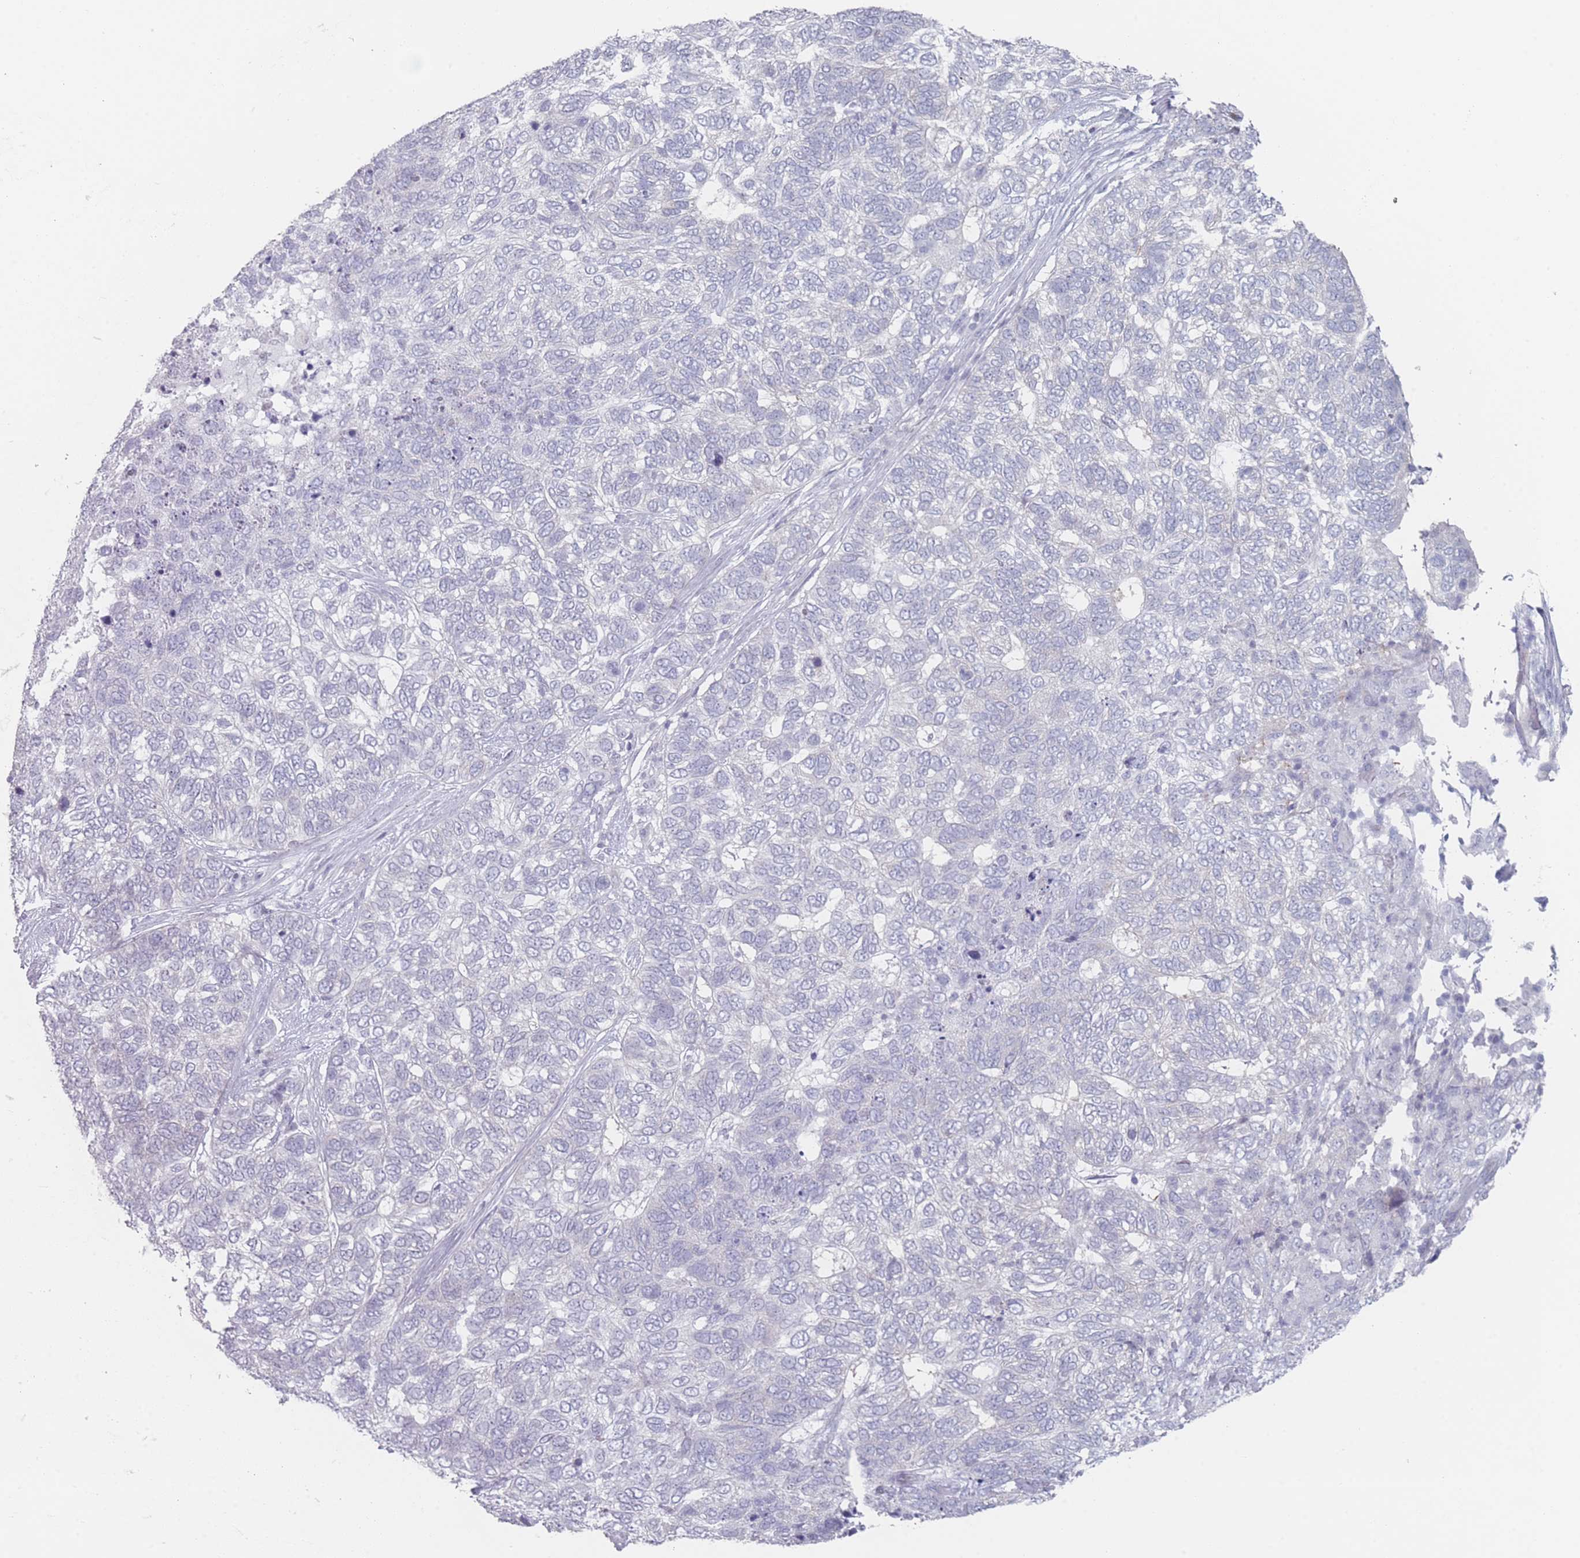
{"staining": {"intensity": "negative", "quantity": "none", "location": "none"}, "tissue": "skin cancer", "cell_type": "Tumor cells", "image_type": "cancer", "snomed": [{"axis": "morphology", "description": "Basal cell carcinoma"}, {"axis": "topography", "description": "Skin"}], "caption": "Immunohistochemical staining of human skin cancer (basal cell carcinoma) exhibits no significant staining in tumor cells.", "gene": "RNF4", "patient": {"sex": "female", "age": 65}}